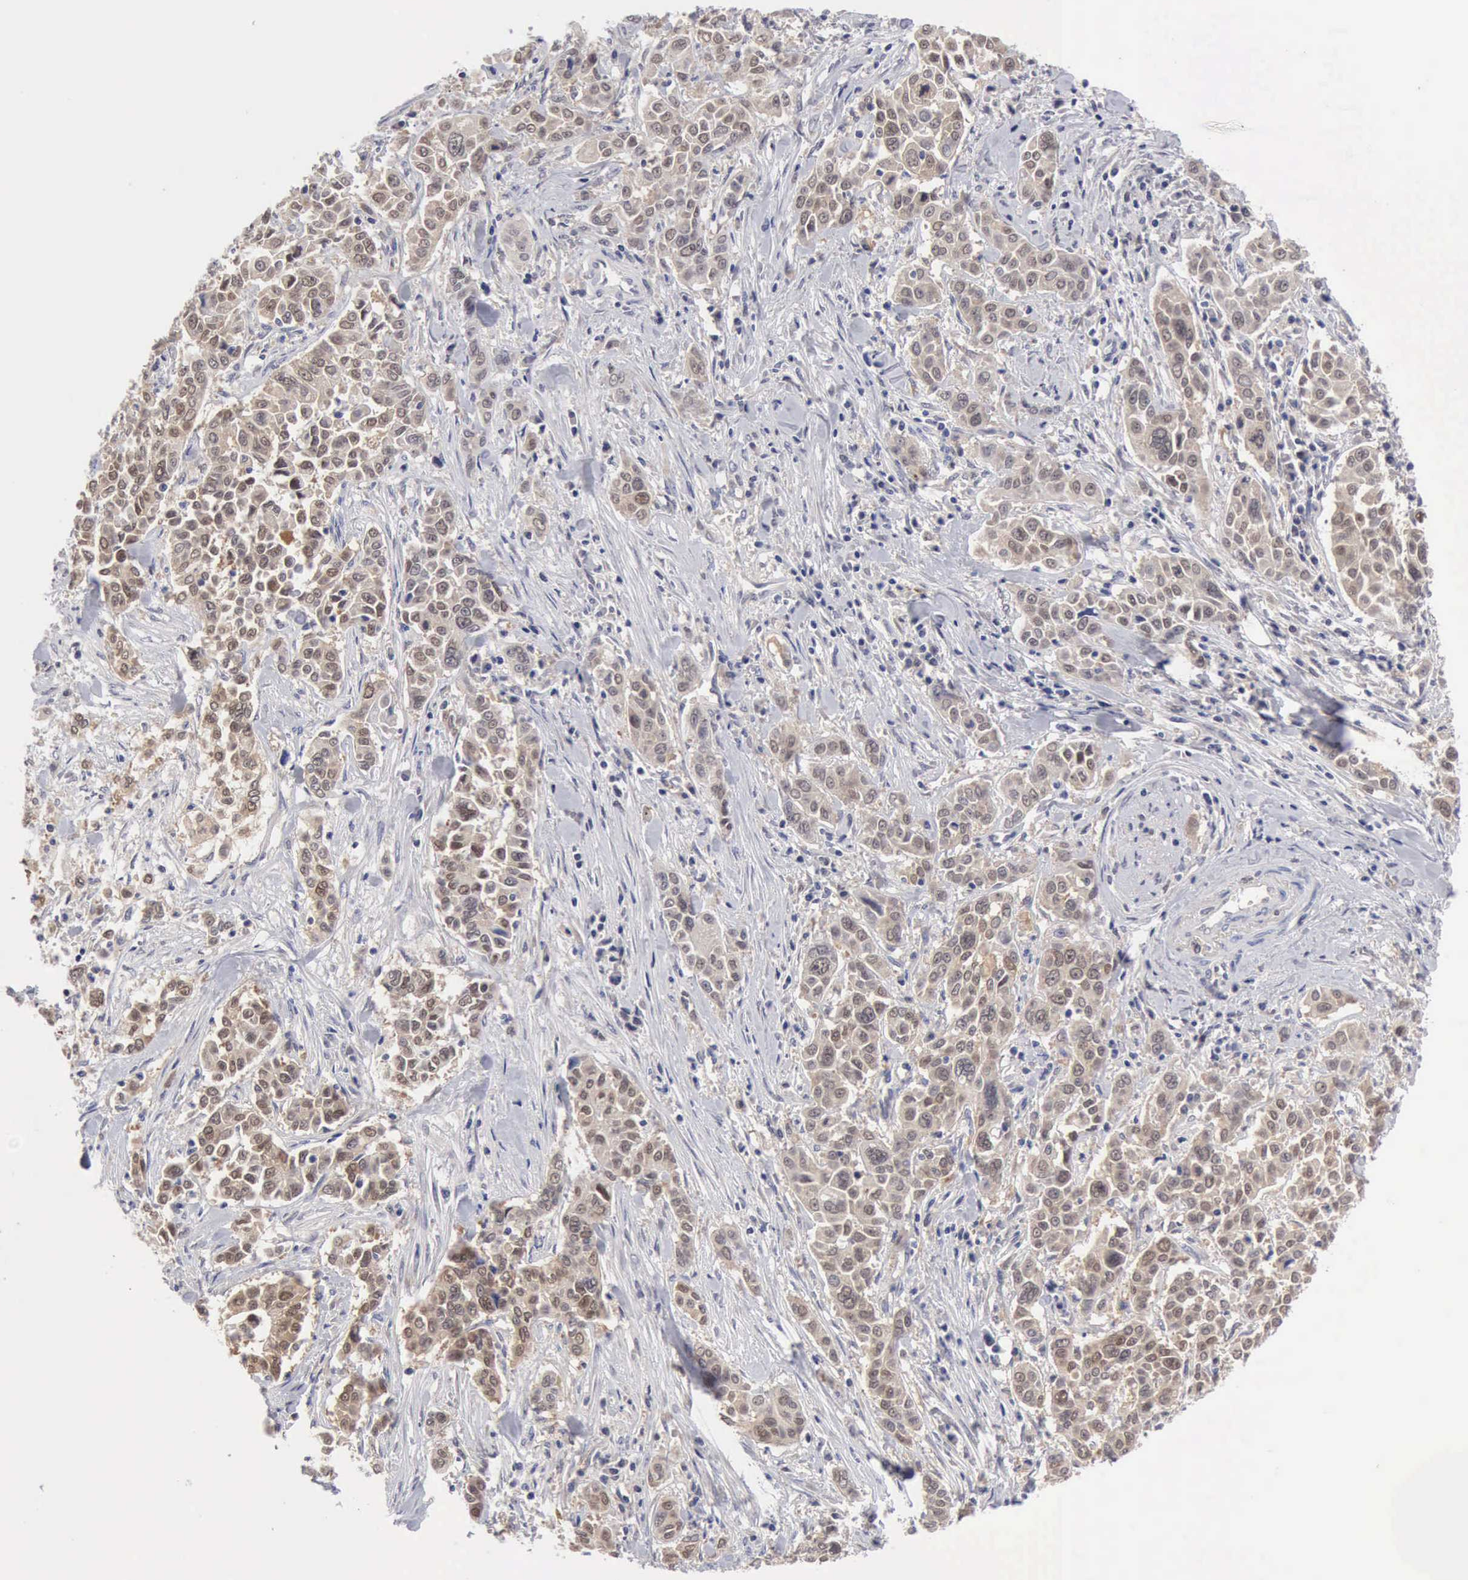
{"staining": {"intensity": "weak", "quantity": ">75%", "location": "cytoplasmic/membranous"}, "tissue": "pancreatic cancer", "cell_type": "Tumor cells", "image_type": "cancer", "snomed": [{"axis": "morphology", "description": "Adenocarcinoma, NOS"}, {"axis": "topography", "description": "Pancreas"}], "caption": "Protein expression analysis of pancreatic cancer (adenocarcinoma) exhibits weak cytoplasmic/membranous expression in about >75% of tumor cells.", "gene": "PTGR2", "patient": {"sex": "female", "age": 52}}